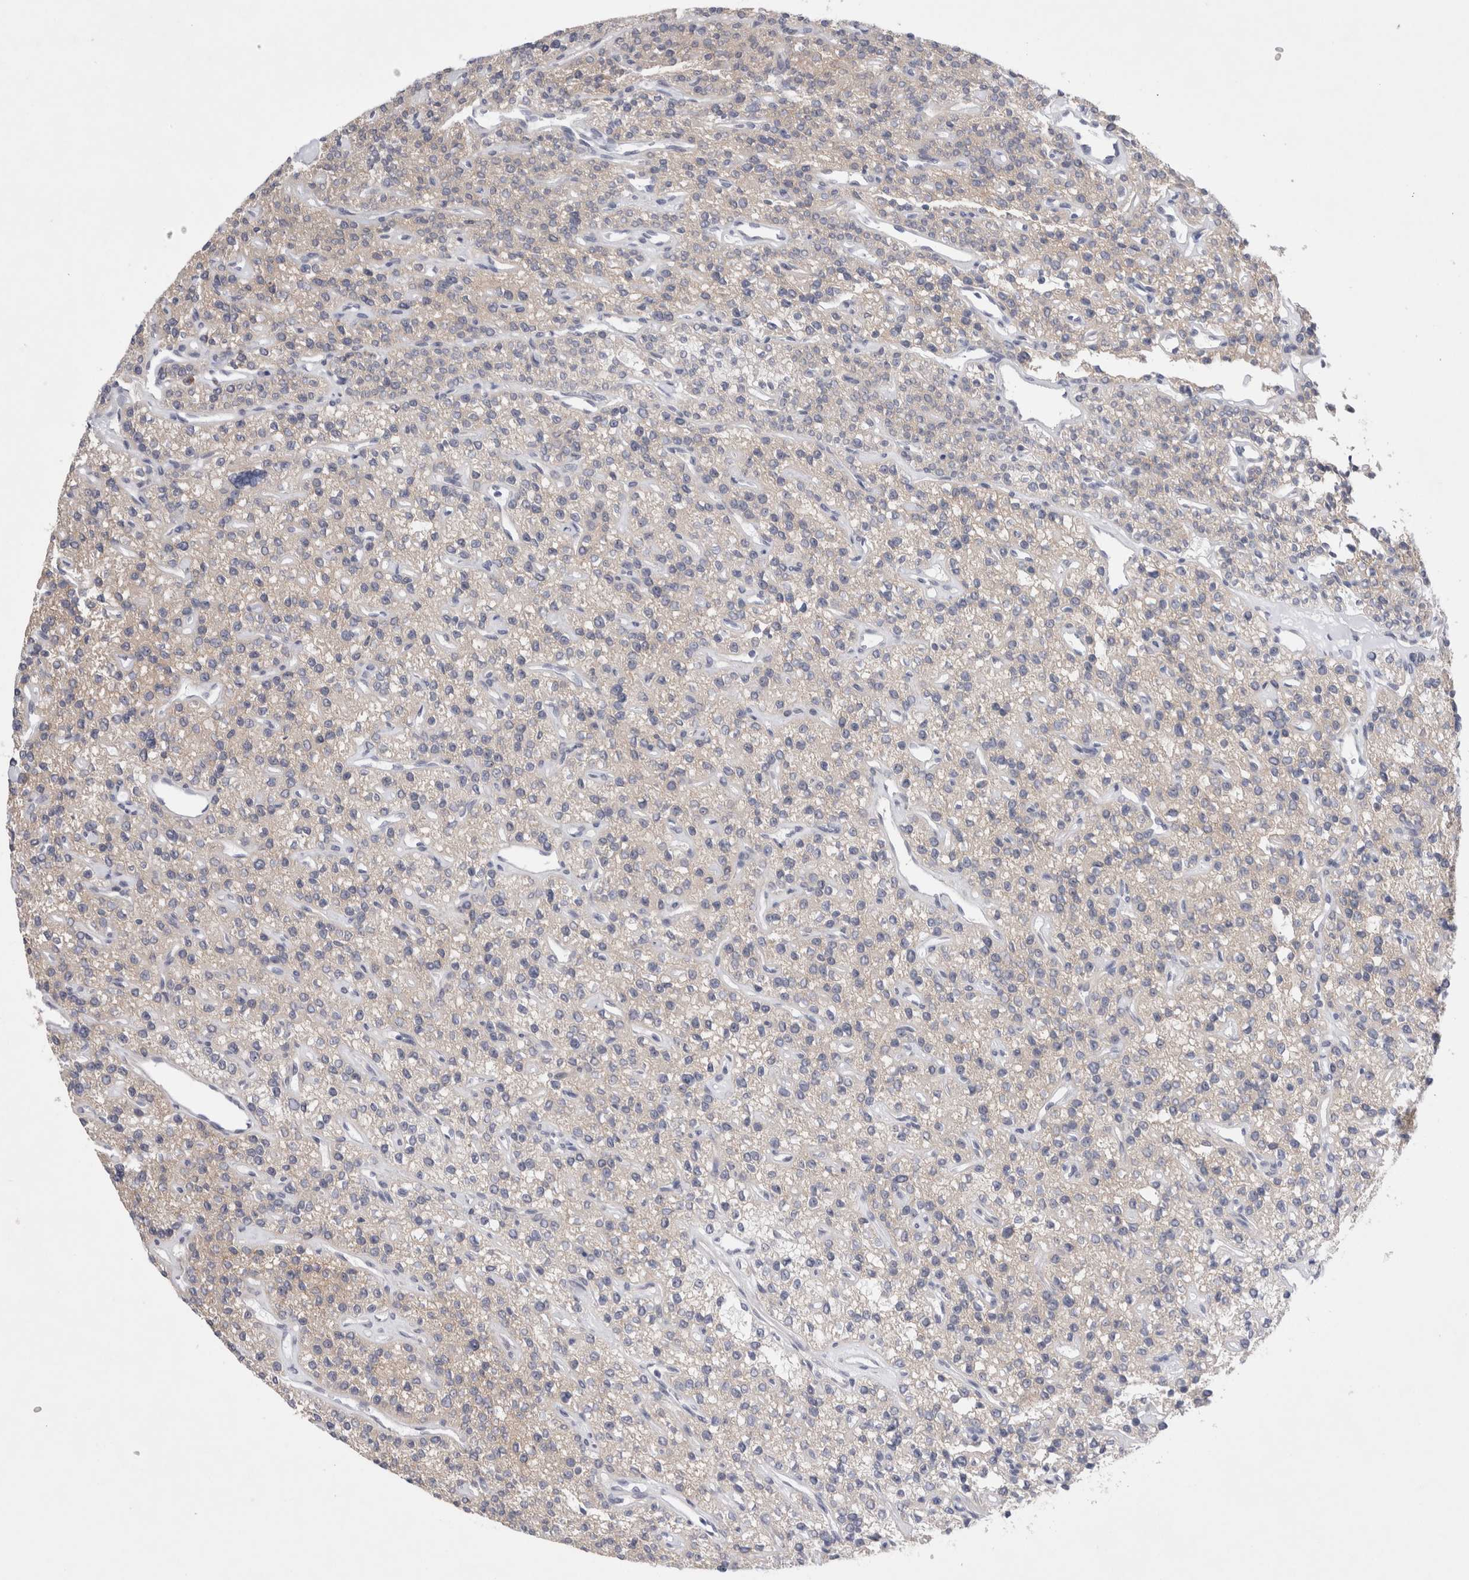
{"staining": {"intensity": "weak", "quantity": "25%-75%", "location": "cytoplasmic/membranous"}, "tissue": "parathyroid gland", "cell_type": "Glandular cells", "image_type": "normal", "snomed": [{"axis": "morphology", "description": "Normal tissue, NOS"}, {"axis": "topography", "description": "Parathyroid gland"}], "caption": "DAB (3,3'-diaminobenzidine) immunohistochemical staining of benign parathyroid gland reveals weak cytoplasmic/membranous protein positivity in about 25%-75% of glandular cells.", "gene": "RBM12B", "patient": {"sex": "male", "age": 46}}